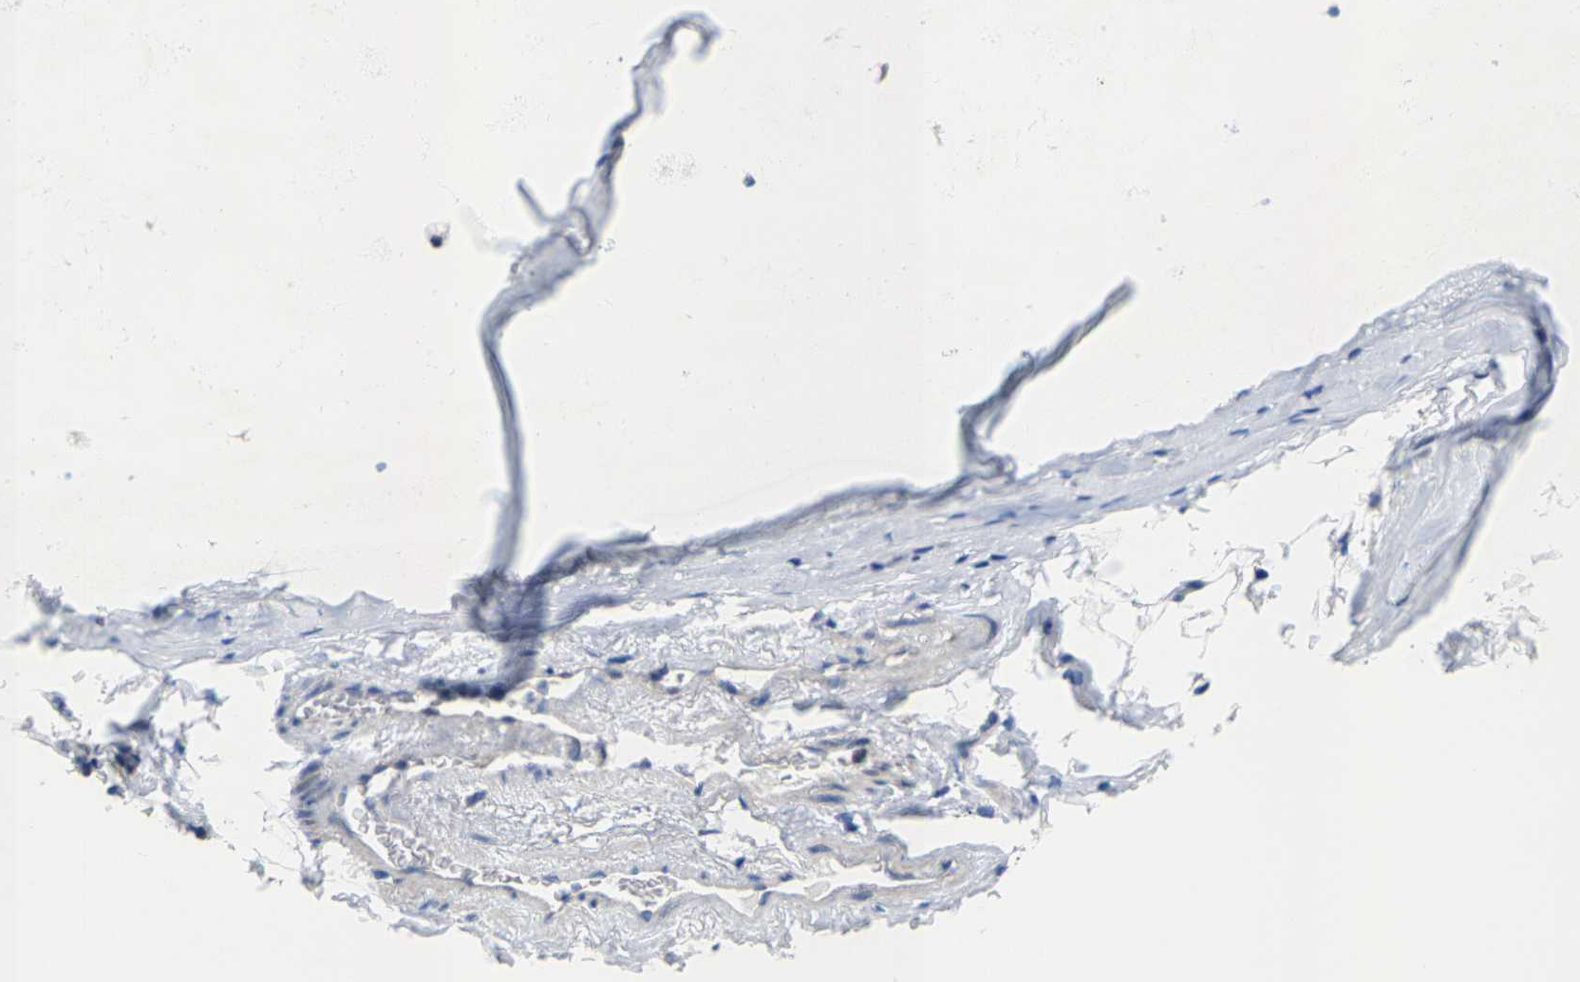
{"staining": {"intensity": "weak", "quantity": "25%-75%", "location": "cytoplasmic/membranous"}, "tissue": "bronchus", "cell_type": "Respiratory epithelial cells", "image_type": "normal", "snomed": [{"axis": "morphology", "description": "Normal tissue, NOS"}, {"axis": "morphology", "description": "Inflammation, NOS"}, {"axis": "topography", "description": "Cartilage tissue"}, {"axis": "topography", "description": "Bronchus"}], "caption": "DAB (3,3'-diaminobenzidine) immunohistochemical staining of benign human bronchus reveals weak cytoplasmic/membranous protein positivity in approximately 25%-75% of respiratory epithelial cells. (DAB (3,3'-diaminobenzidine) IHC with brightfield microscopy, high magnification).", "gene": "KLHL1", "patient": {"sex": "male", "age": 77}}